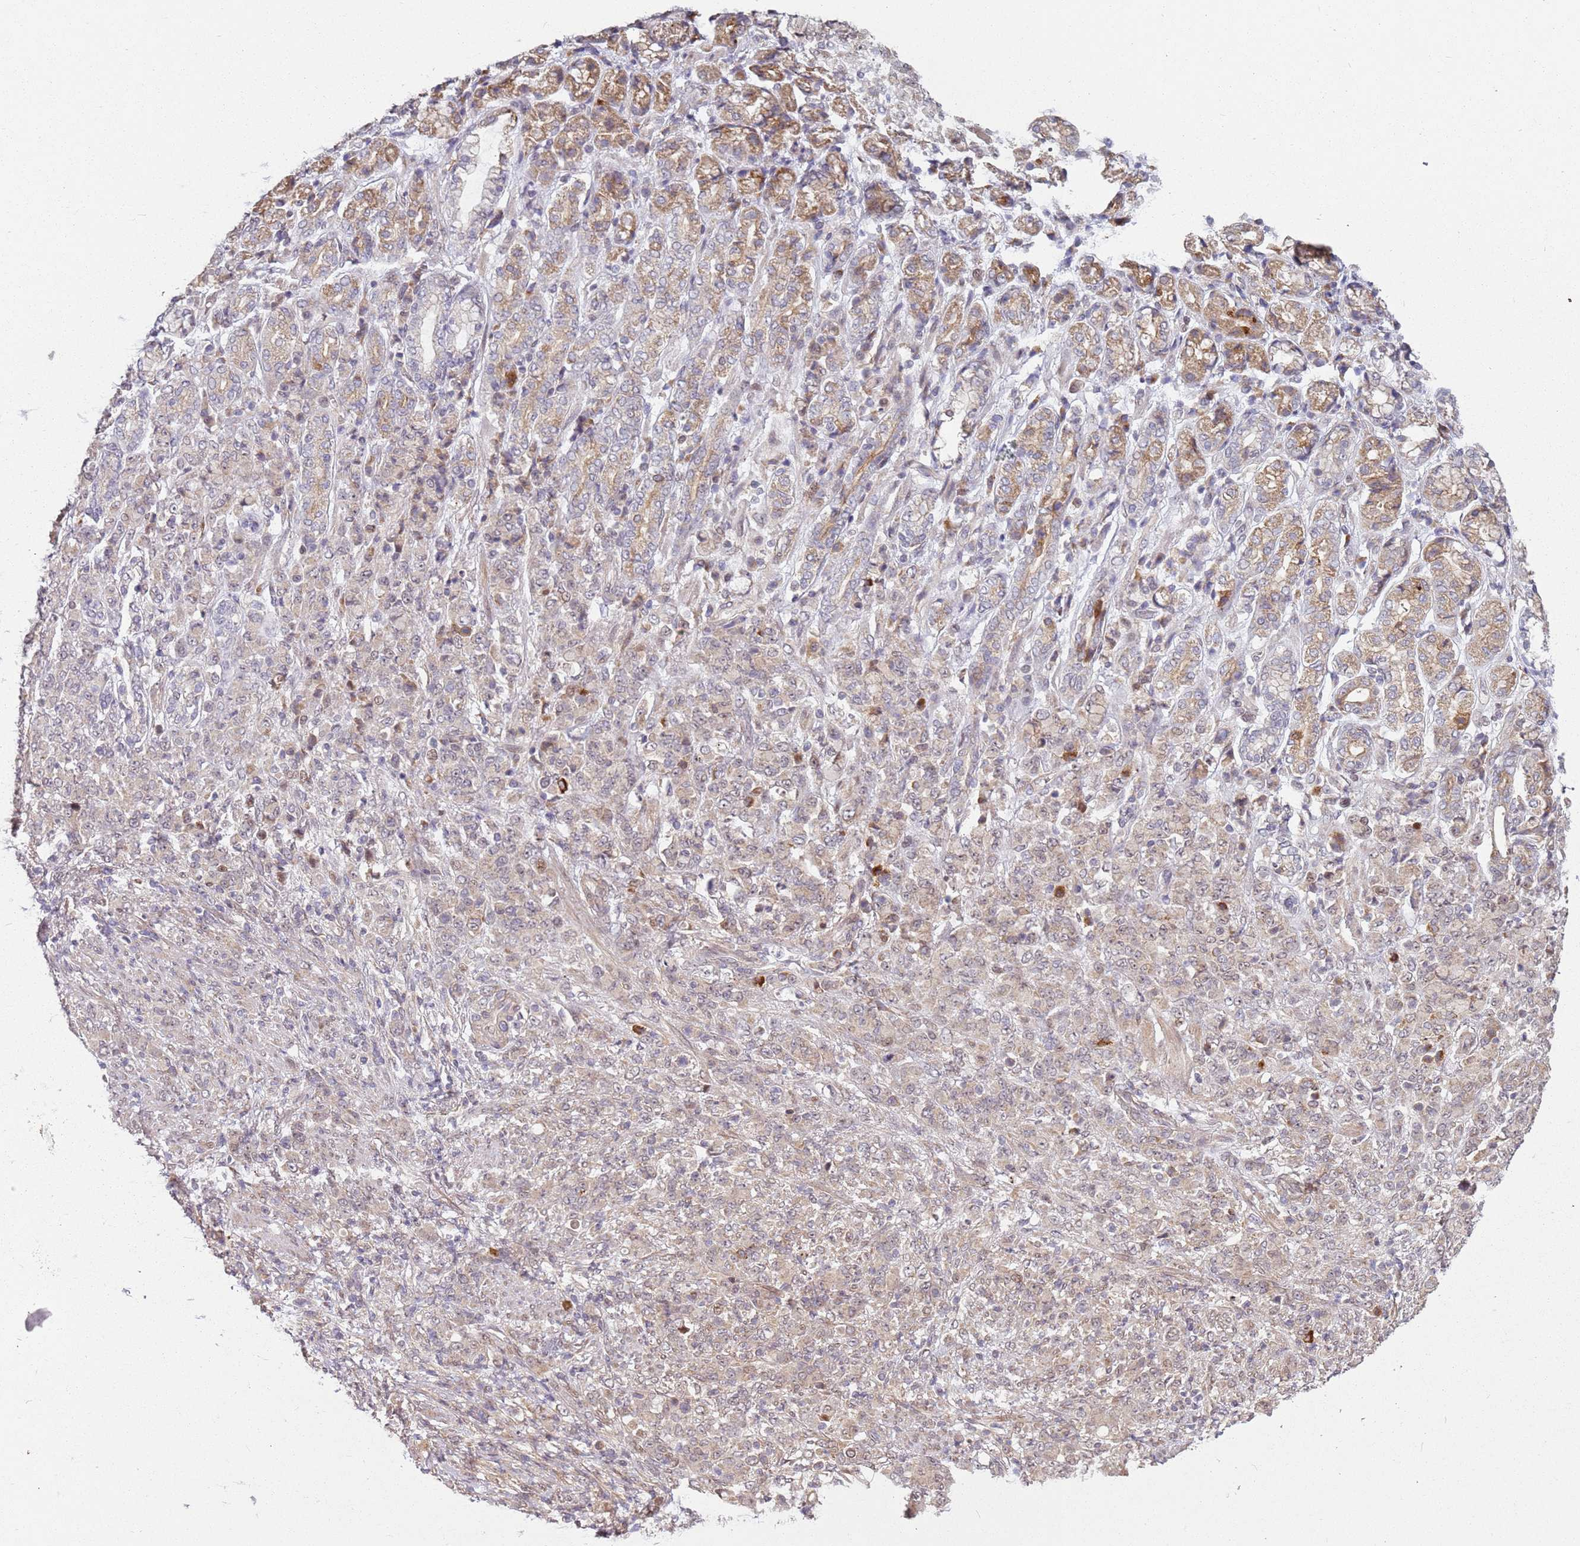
{"staining": {"intensity": "weak", "quantity": "<25%", "location": "cytoplasmic/membranous"}, "tissue": "stomach cancer", "cell_type": "Tumor cells", "image_type": "cancer", "snomed": [{"axis": "morphology", "description": "Adenocarcinoma, NOS"}, {"axis": "topography", "description": "Stomach"}], "caption": "Human stomach cancer stained for a protein using IHC displays no positivity in tumor cells.", "gene": "CHURC1", "patient": {"sex": "female", "age": 79}}